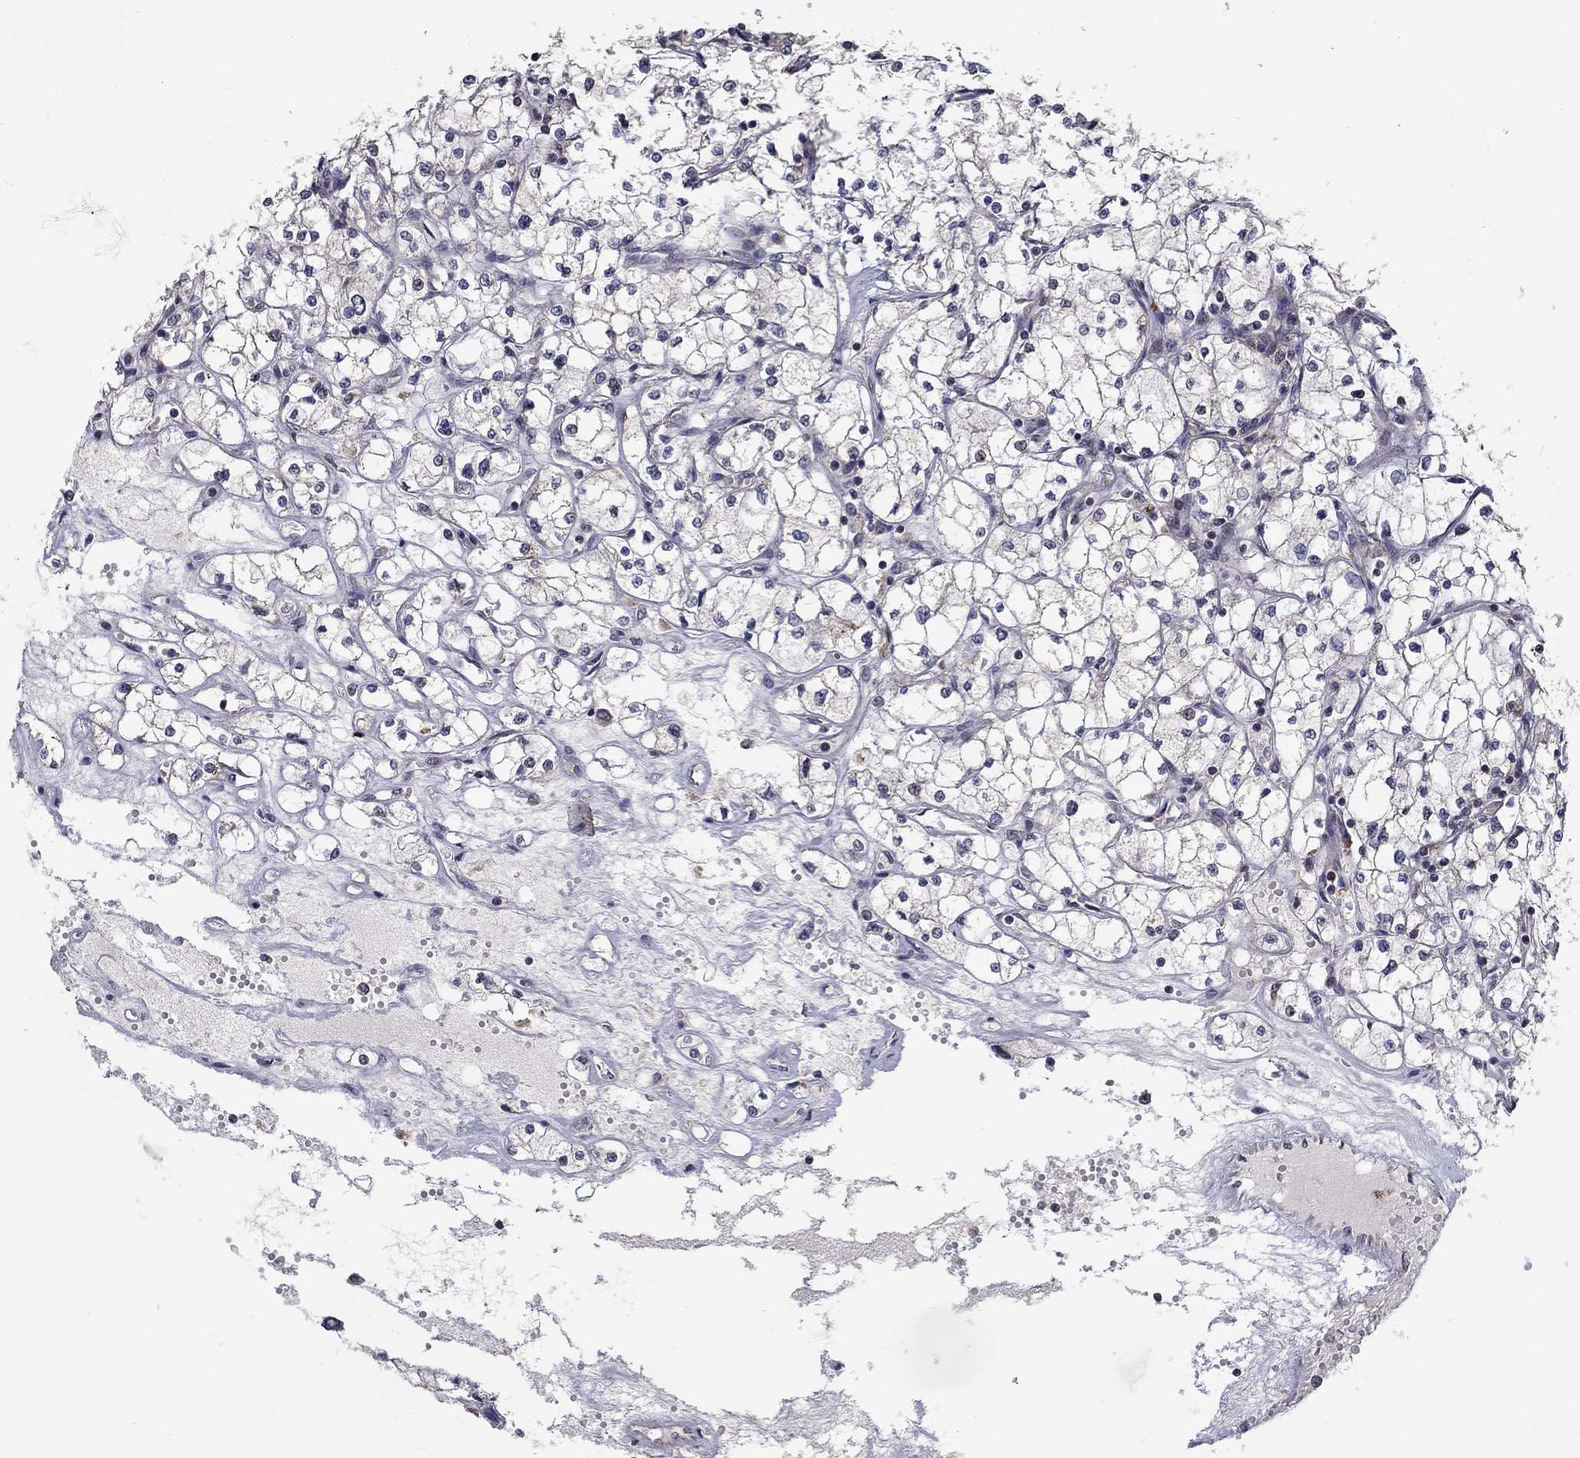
{"staining": {"intensity": "negative", "quantity": "none", "location": "none"}, "tissue": "renal cancer", "cell_type": "Tumor cells", "image_type": "cancer", "snomed": [{"axis": "morphology", "description": "Adenocarcinoma, NOS"}, {"axis": "topography", "description": "Kidney"}], "caption": "A histopathology image of human renal cancer is negative for staining in tumor cells.", "gene": "LPCAT4", "patient": {"sex": "male", "age": 67}}